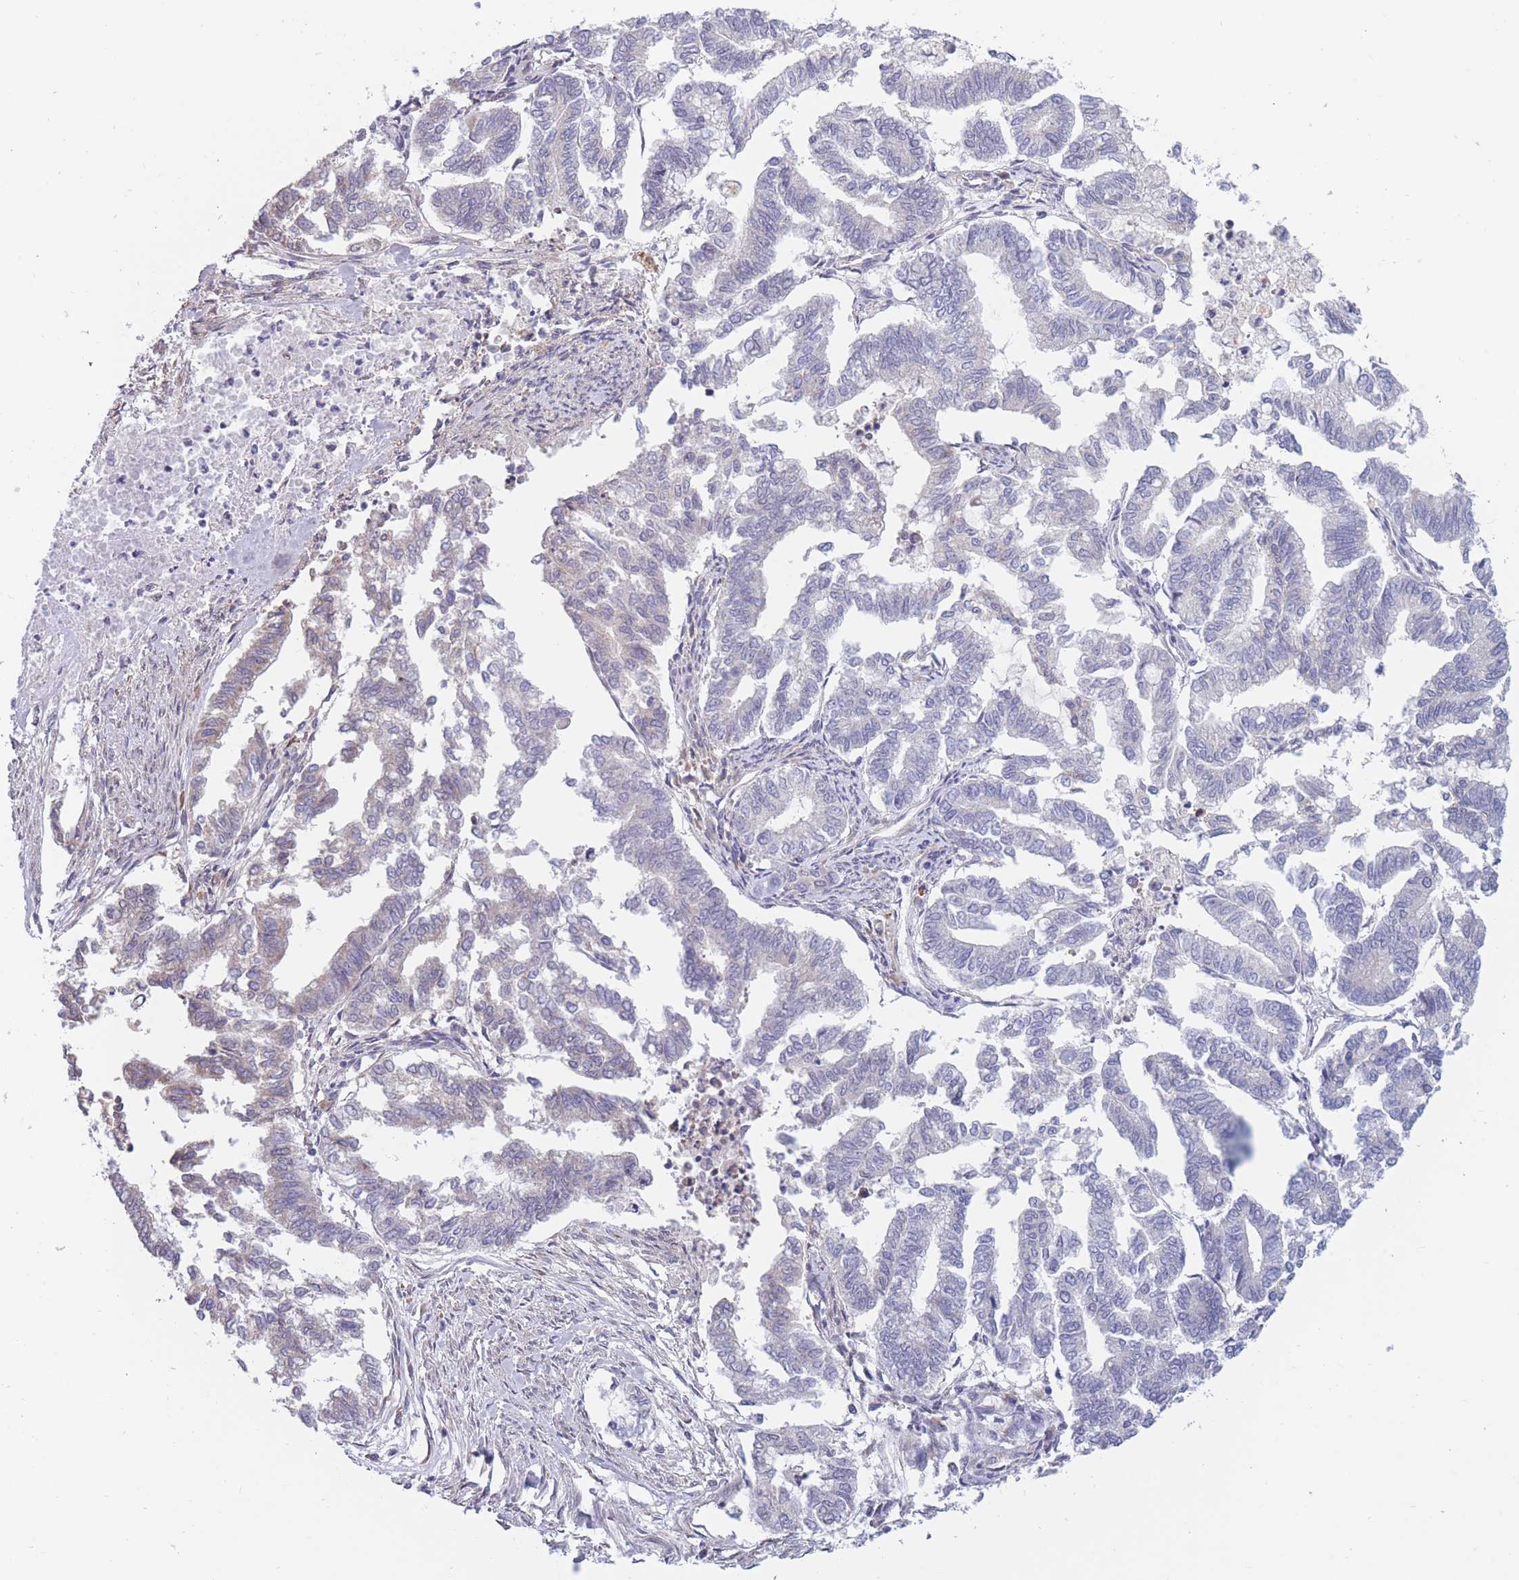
{"staining": {"intensity": "negative", "quantity": "none", "location": "none"}, "tissue": "endometrial cancer", "cell_type": "Tumor cells", "image_type": "cancer", "snomed": [{"axis": "morphology", "description": "Adenocarcinoma, NOS"}, {"axis": "topography", "description": "Endometrium"}], "caption": "IHC photomicrograph of neoplastic tissue: endometrial adenocarcinoma stained with DAB exhibits no significant protein positivity in tumor cells.", "gene": "COL27A1", "patient": {"sex": "female", "age": 79}}